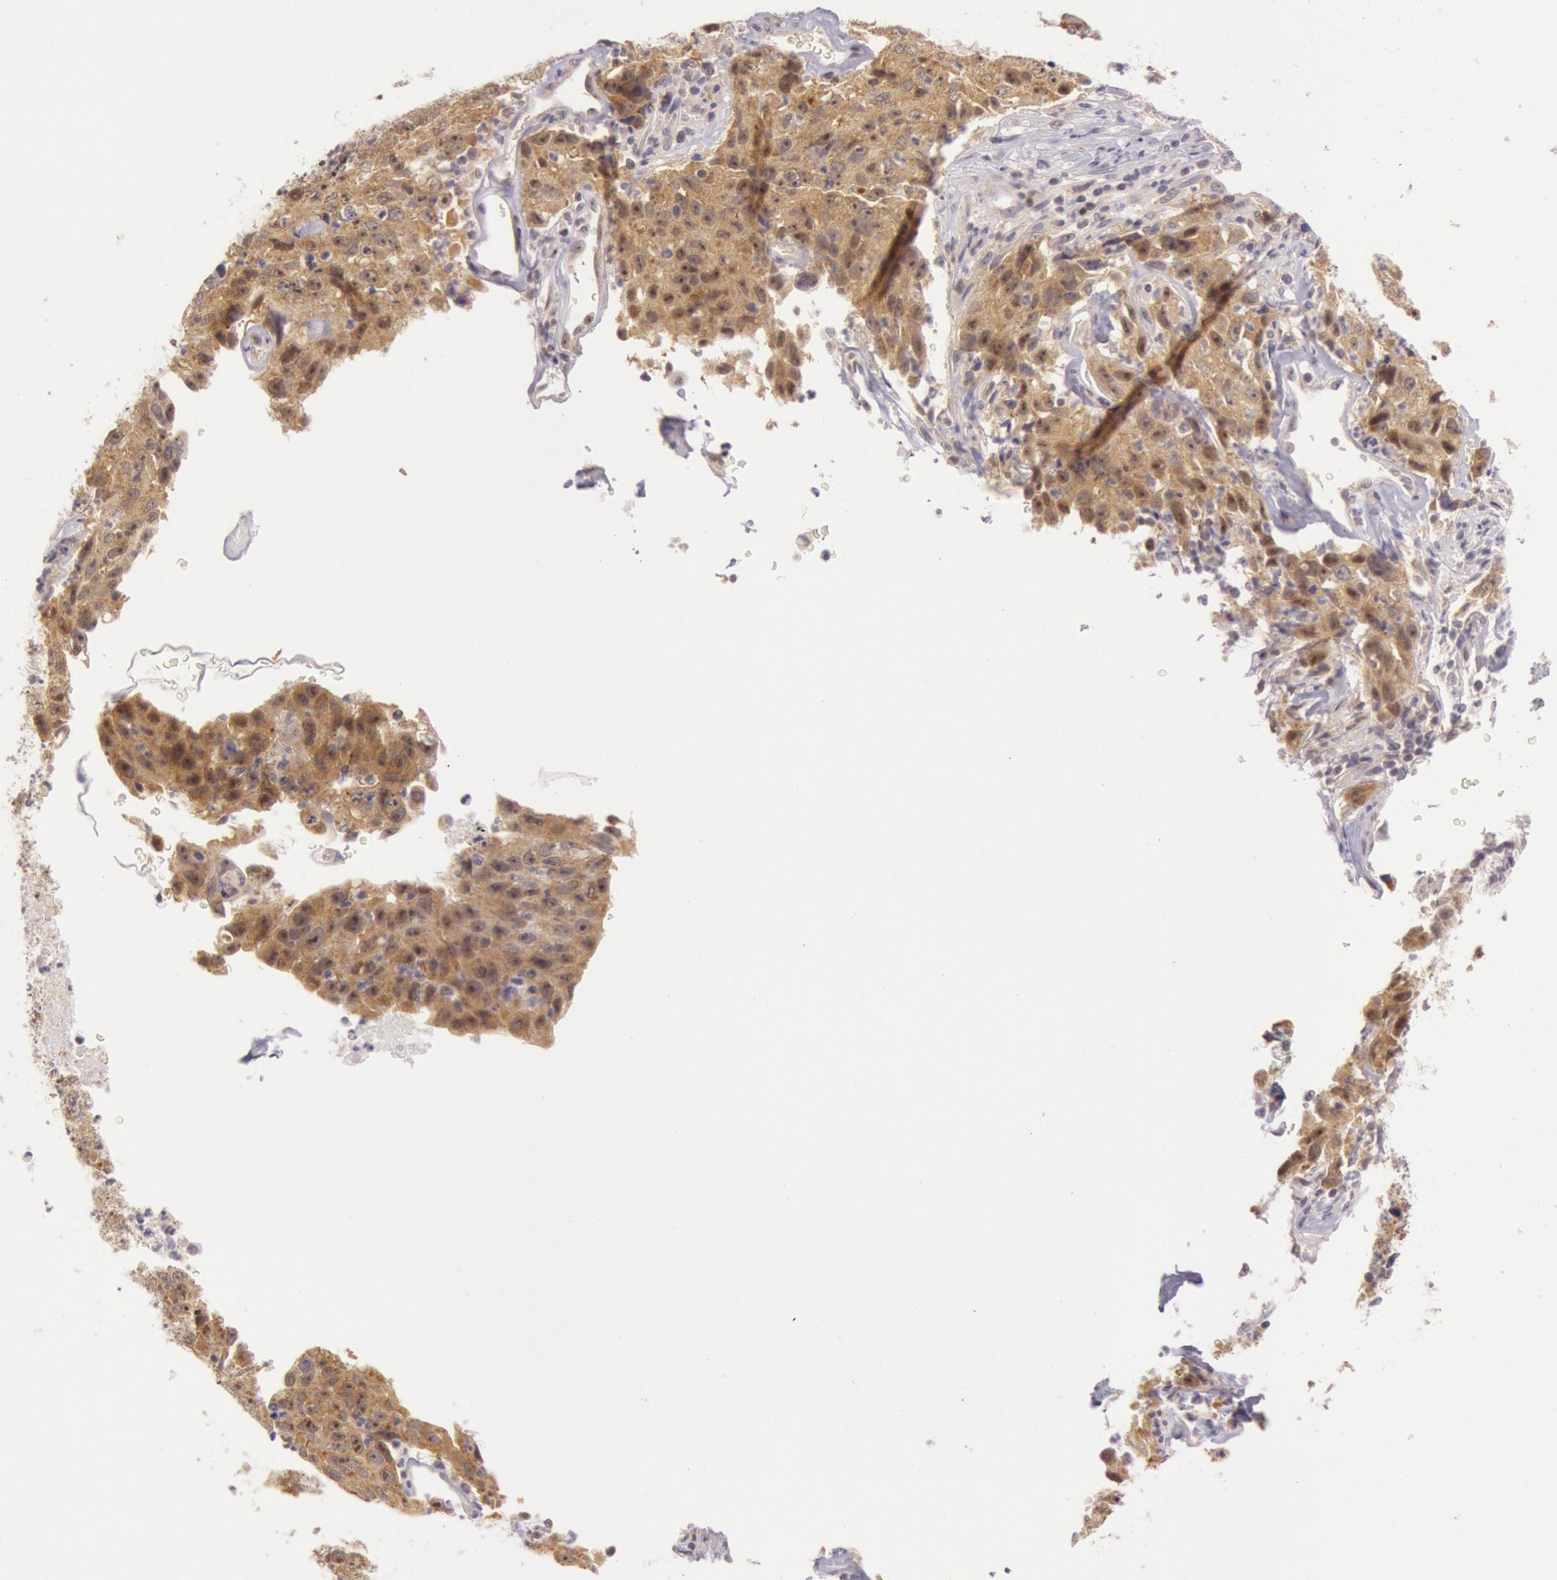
{"staining": {"intensity": "moderate", "quantity": ">75%", "location": "cytoplasmic/membranous,nuclear"}, "tissue": "lung cancer", "cell_type": "Tumor cells", "image_type": "cancer", "snomed": [{"axis": "morphology", "description": "Squamous cell carcinoma, NOS"}, {"axis": "topography", "description": "Lung"}], "caption": "Immunohistochemistry of human squamous cell carcinoma (lung) demonstrates medium levels of moderate cytoplasmic/membranous and nuclear staining in approximately >75% of tumor cells.", "gene": "CDK16", "patient": {"sex": "male", "age": 64}}